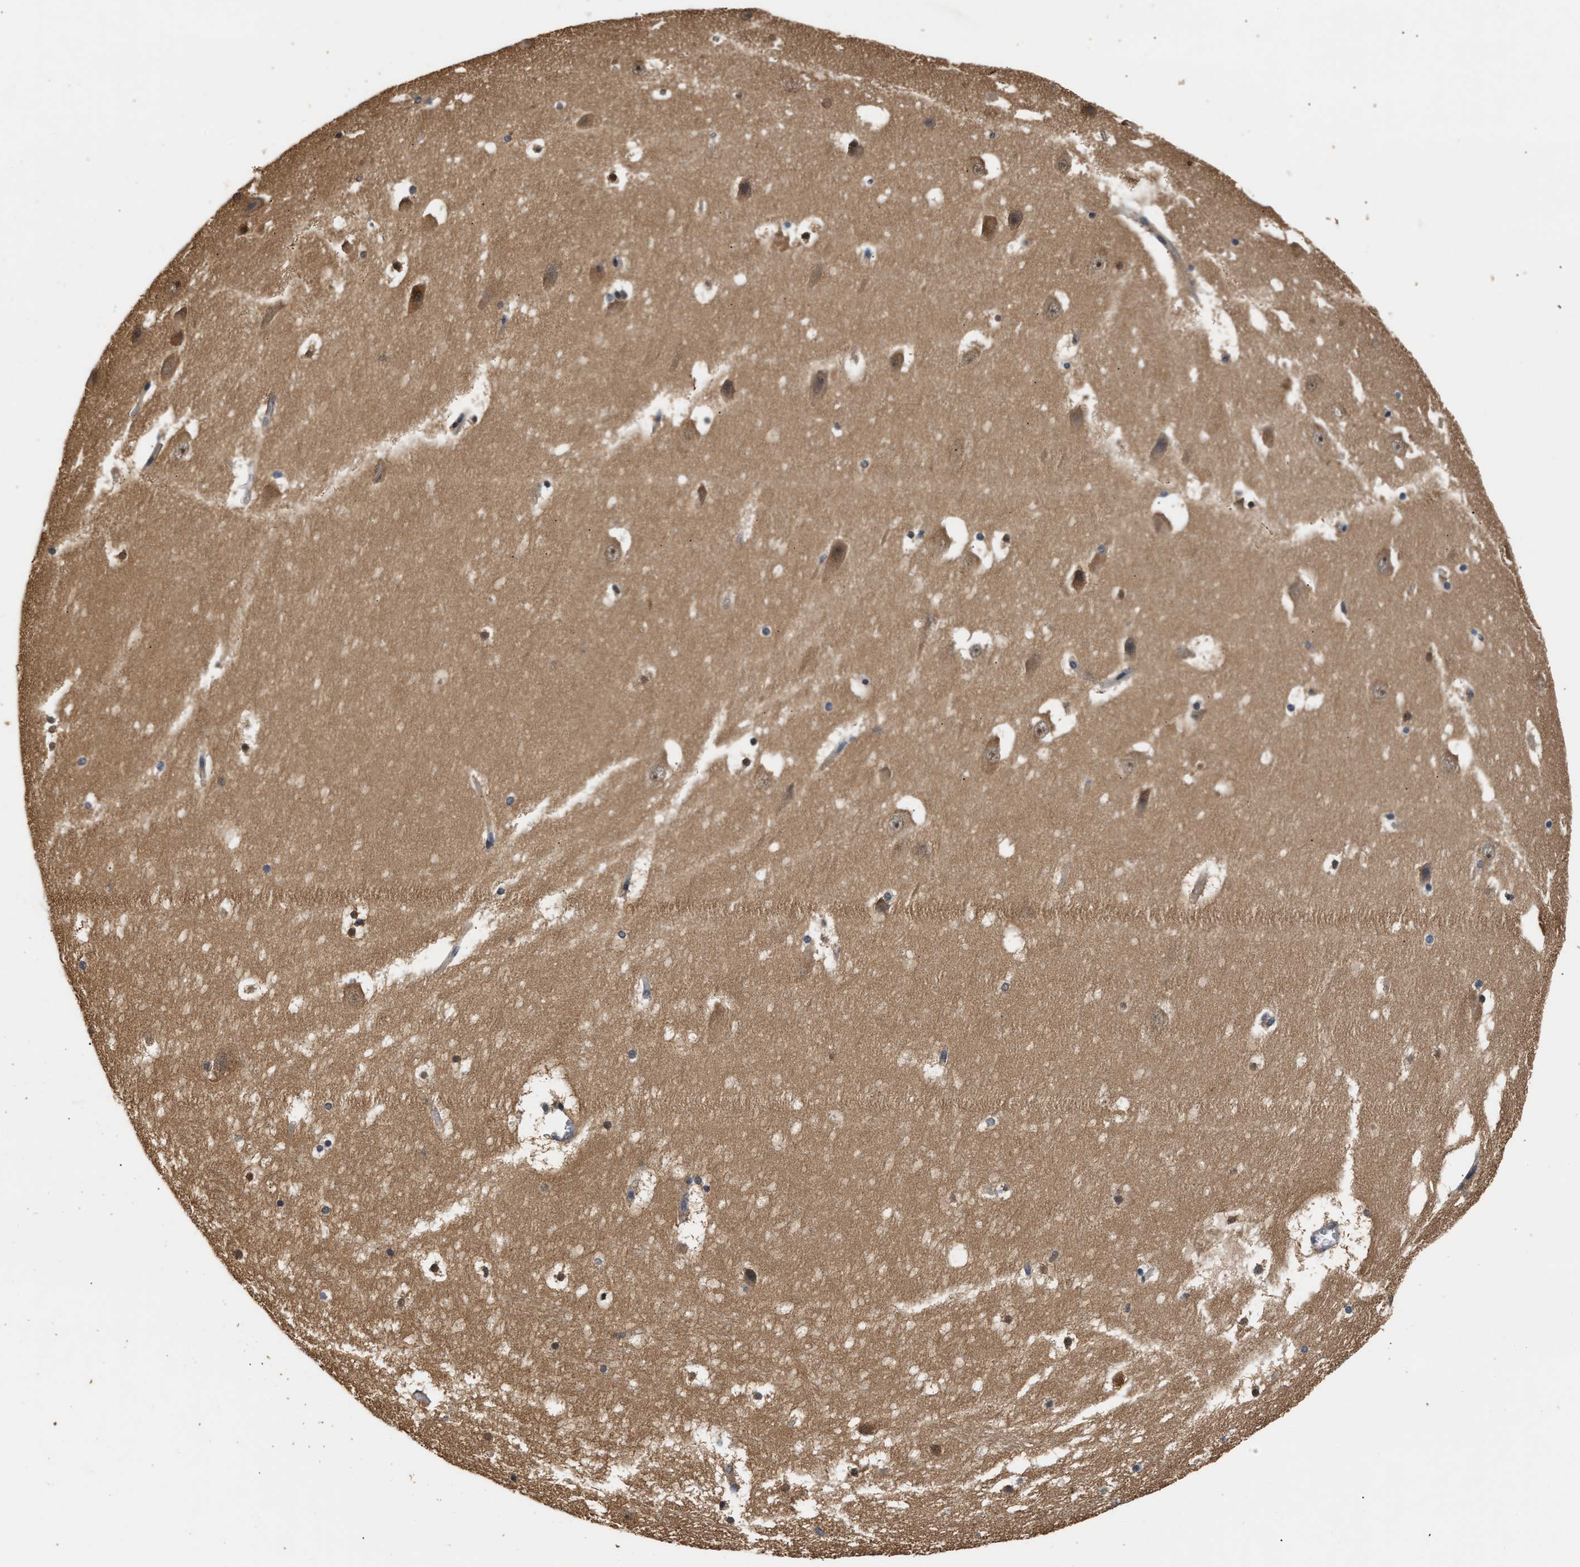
{"staining": {"intensity": "weak", "quantity": "25%-75%", "location": "cytoplasmic/membranous"}, "tissue": "hippocampus", "cell_type": "Glial cells", "image_type": "normal", "snomed": [{"axis": "morphology", "description": "Normal tissue, NOS"}, {"axis": "topography", "description": "Hippocampus"}], "caption": "Immunohistochemical staining of normal human hippocampus exhibits weak cytoplasmic/membranous protein staining in approximately 25%-75% of glial cells.", "gene": "GPI", "patient": {"sex": "male", "age": 45}}